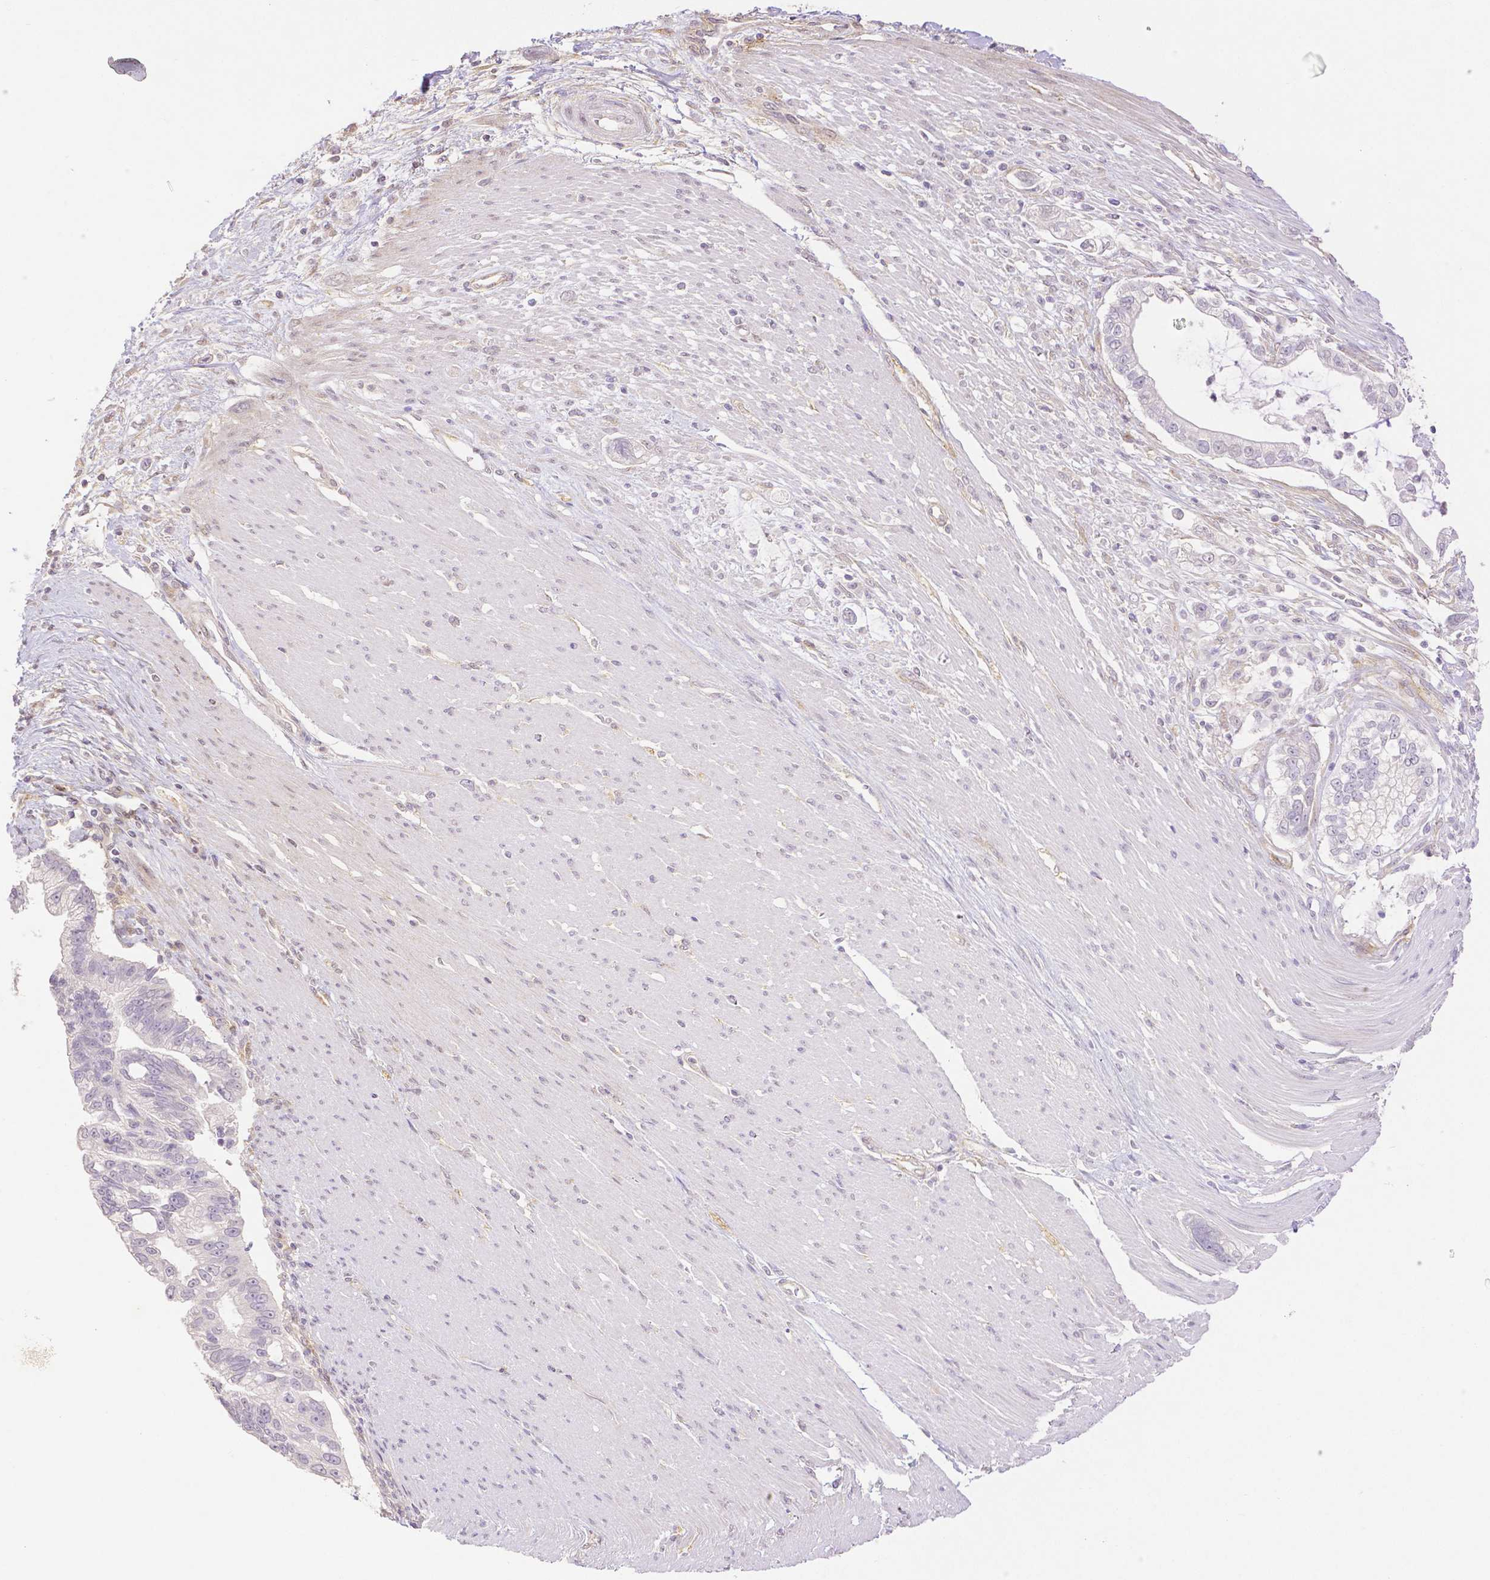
{"staining": {"intensity": "negative", "quantity": "none", "location": "none"}, "tissue": "pancreatic cancer", "cell_type": "Tumor cells", "image_type": "cancer", "snomed": [{"axis": "morphology", "description": "Adenocarcinoma, NOS"}, {"axis": "topography", "description": "Pancreas"}], "caption": "Photomicrograph shows no protein expression in tumor cells of pancreatic cancer (adenocarcinoma) tissue.", "gene": "THY1", "patient": {"sex": "male", "age": 70}}